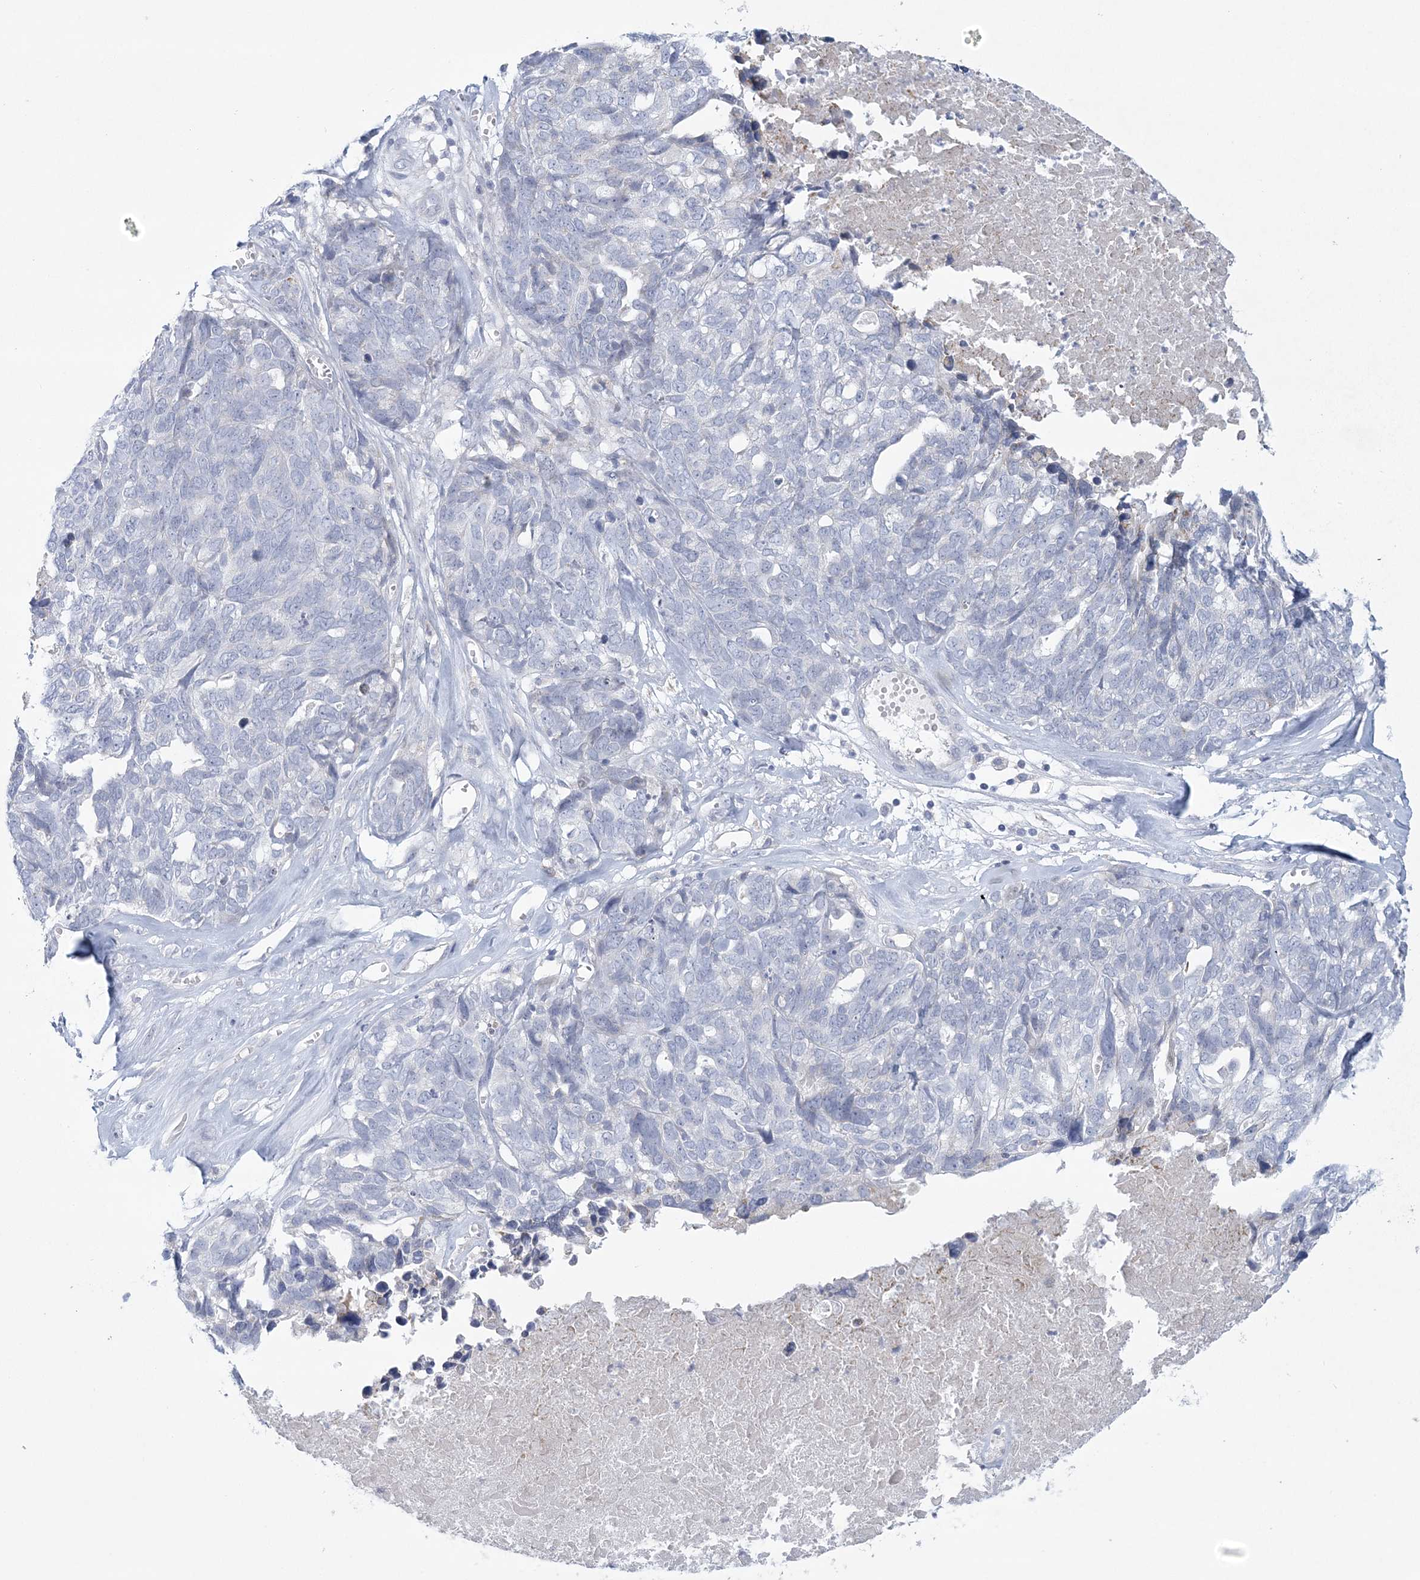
{"staining": {"intensity": "negative", "quantity": "none", "location": "none"}, "tissue": "ovarian cancer", "cell_type": "Tumor cells", "image_type": "cancer", "snomed": [{"axis": "morphology", "description": "Cystadenocarcinoma, serous, NOS"}, {"axis": "topography", "description": "Ovary"}], "caption": "DAB immunohistochemical staining of serous cystadenocarcinoma (ovarian) exhibits no significant expression in tumor cells.", "gene": "NIPAL1", "patient": {"sex": "female", "age": 79}}